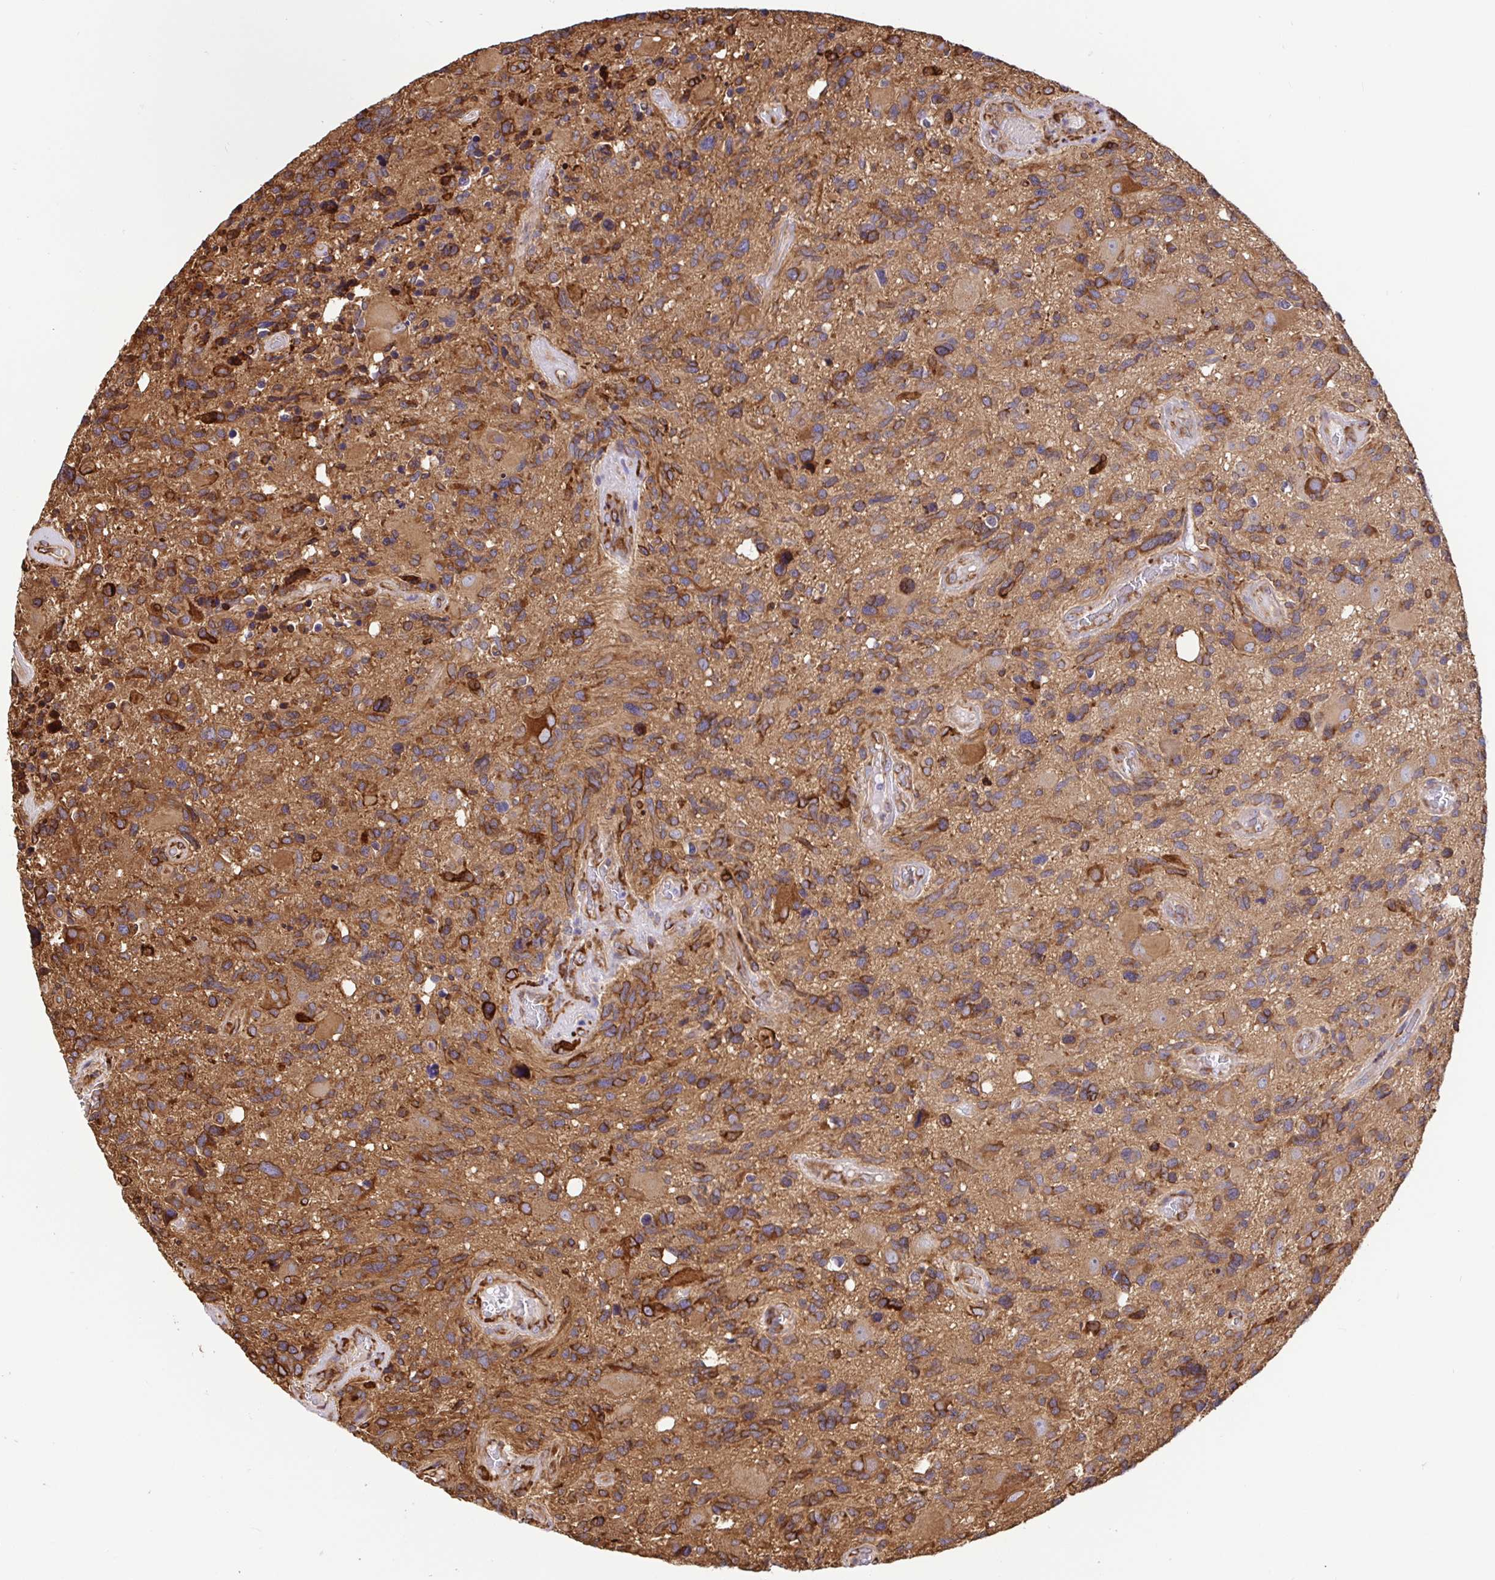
{"staining": {"intensity": "moderate", "quantity": ">75%", "location": "cytoplasmic/membranous"}, "tissue": "glioma", "cell_type": "Tumor cells", "image_type": "cancer", "snomed": [{"axis": "morphology", "description": "Glioma, malignant, High grade"}, {"axis": "topography", "description": "Brain"}], "caption": "Human malignant glioma (high-grade) stained with a brown dye displays moderate cytoplasmic/membranous positive staining in approximately >75% of tumor cells.", "gene": "MAOA", "patient": {"sex": "male", "age": 49}}